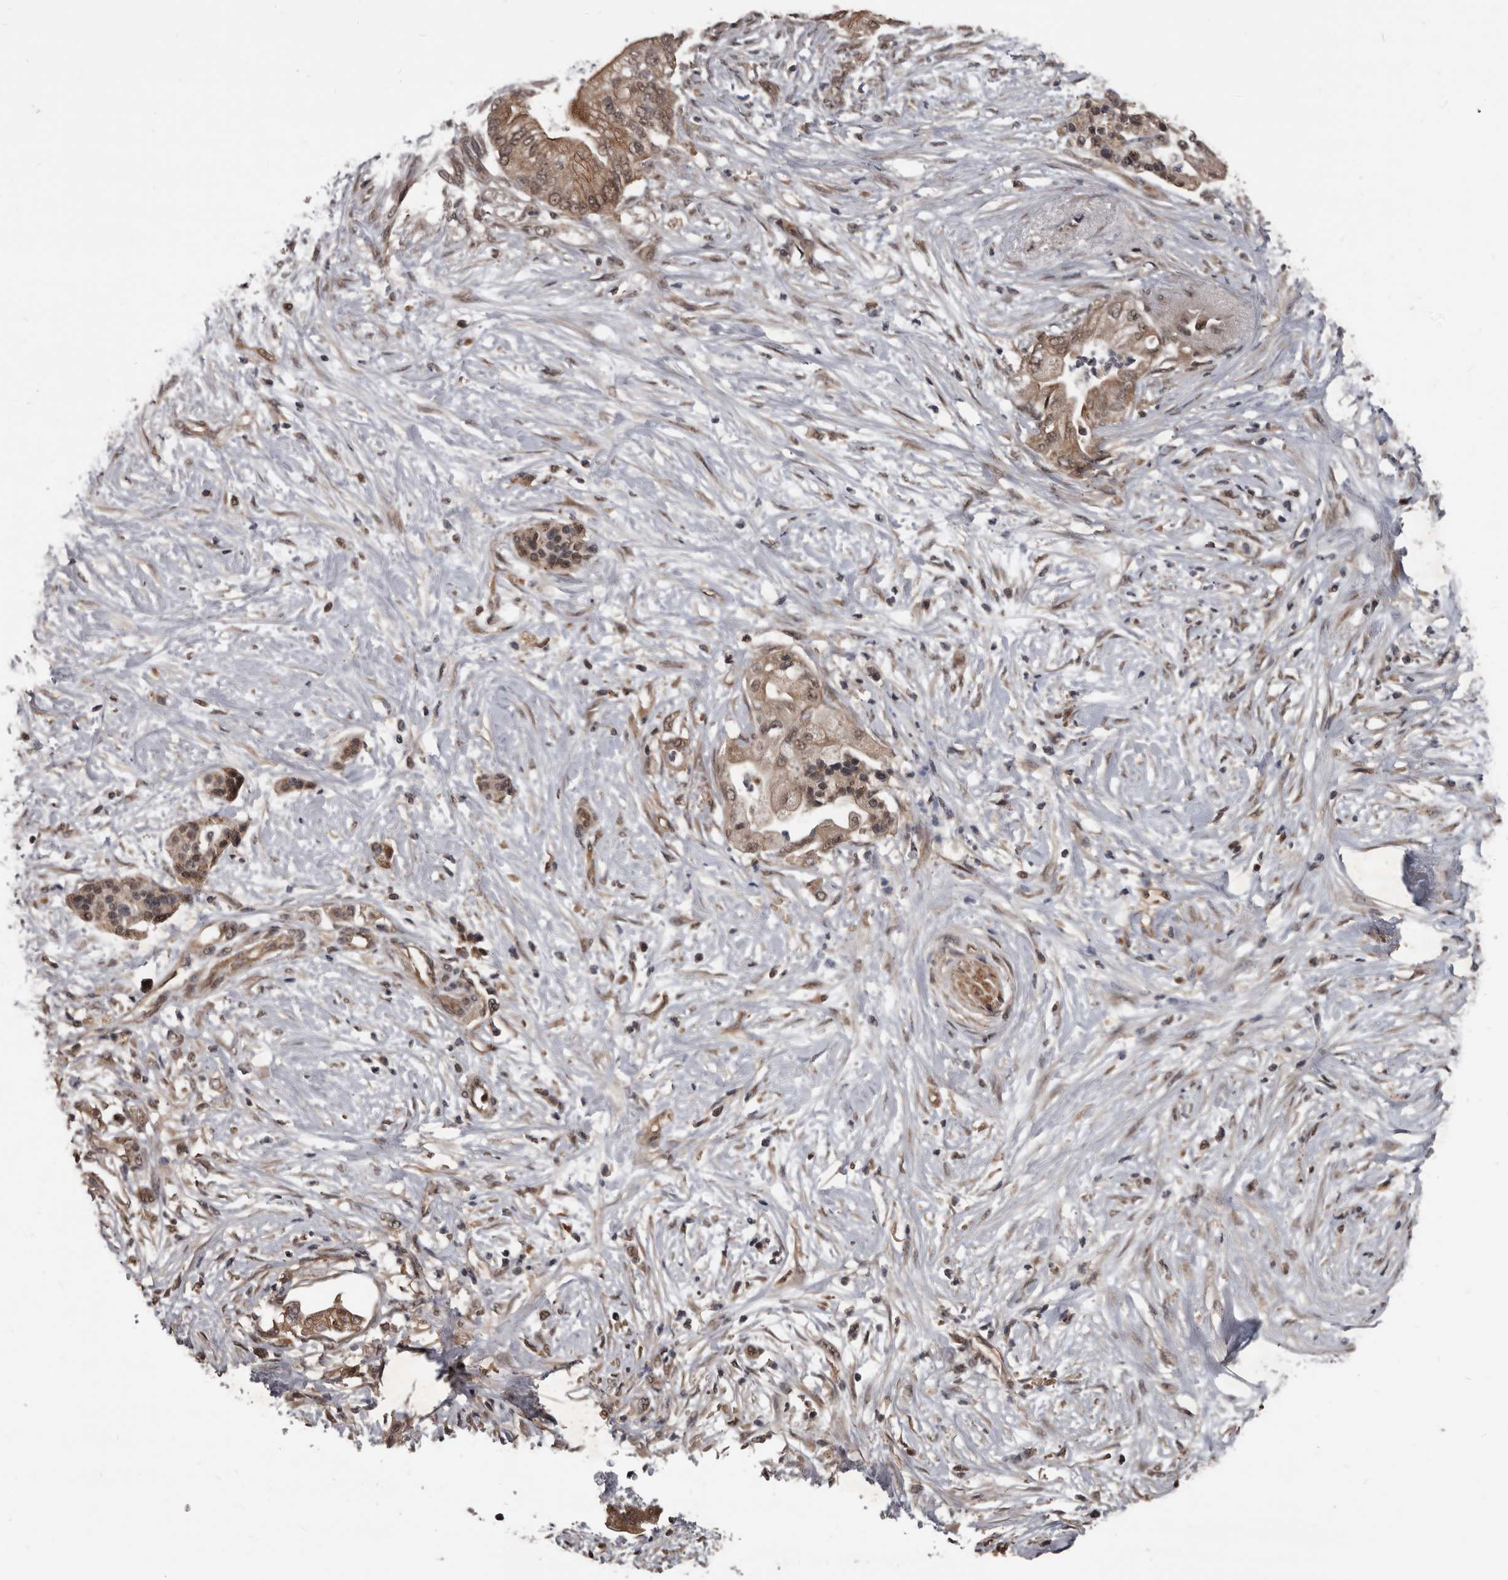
{"staining": {"intensity": "weak", "quantity": ">75%", "location": "cytoplasmic/membranous,nuclear"}, "tissue": "pancreatic cancer", "cell_type": "Tumor cells", "image_type": "cancer", "snomed": [{"axis": "morphology", "description": "Normal tissue, NOS"}, {"axis": "morphology", "description": "Adenocarcinoma, NOS"}, {"axis": "topography", "description": "Pancreas"}, {"axis": "topography", "description": "Duodenum"}], "caption": "Pancreatic cancer (adenocarcinoma) tissue demonstrates weak cytoplasmic/membranous and nuclear staining in about >75% of tumor cells, visualized by immunohistochemistry.", "gene": "AHR", "patient": {"sex": "female", "age": 60}}